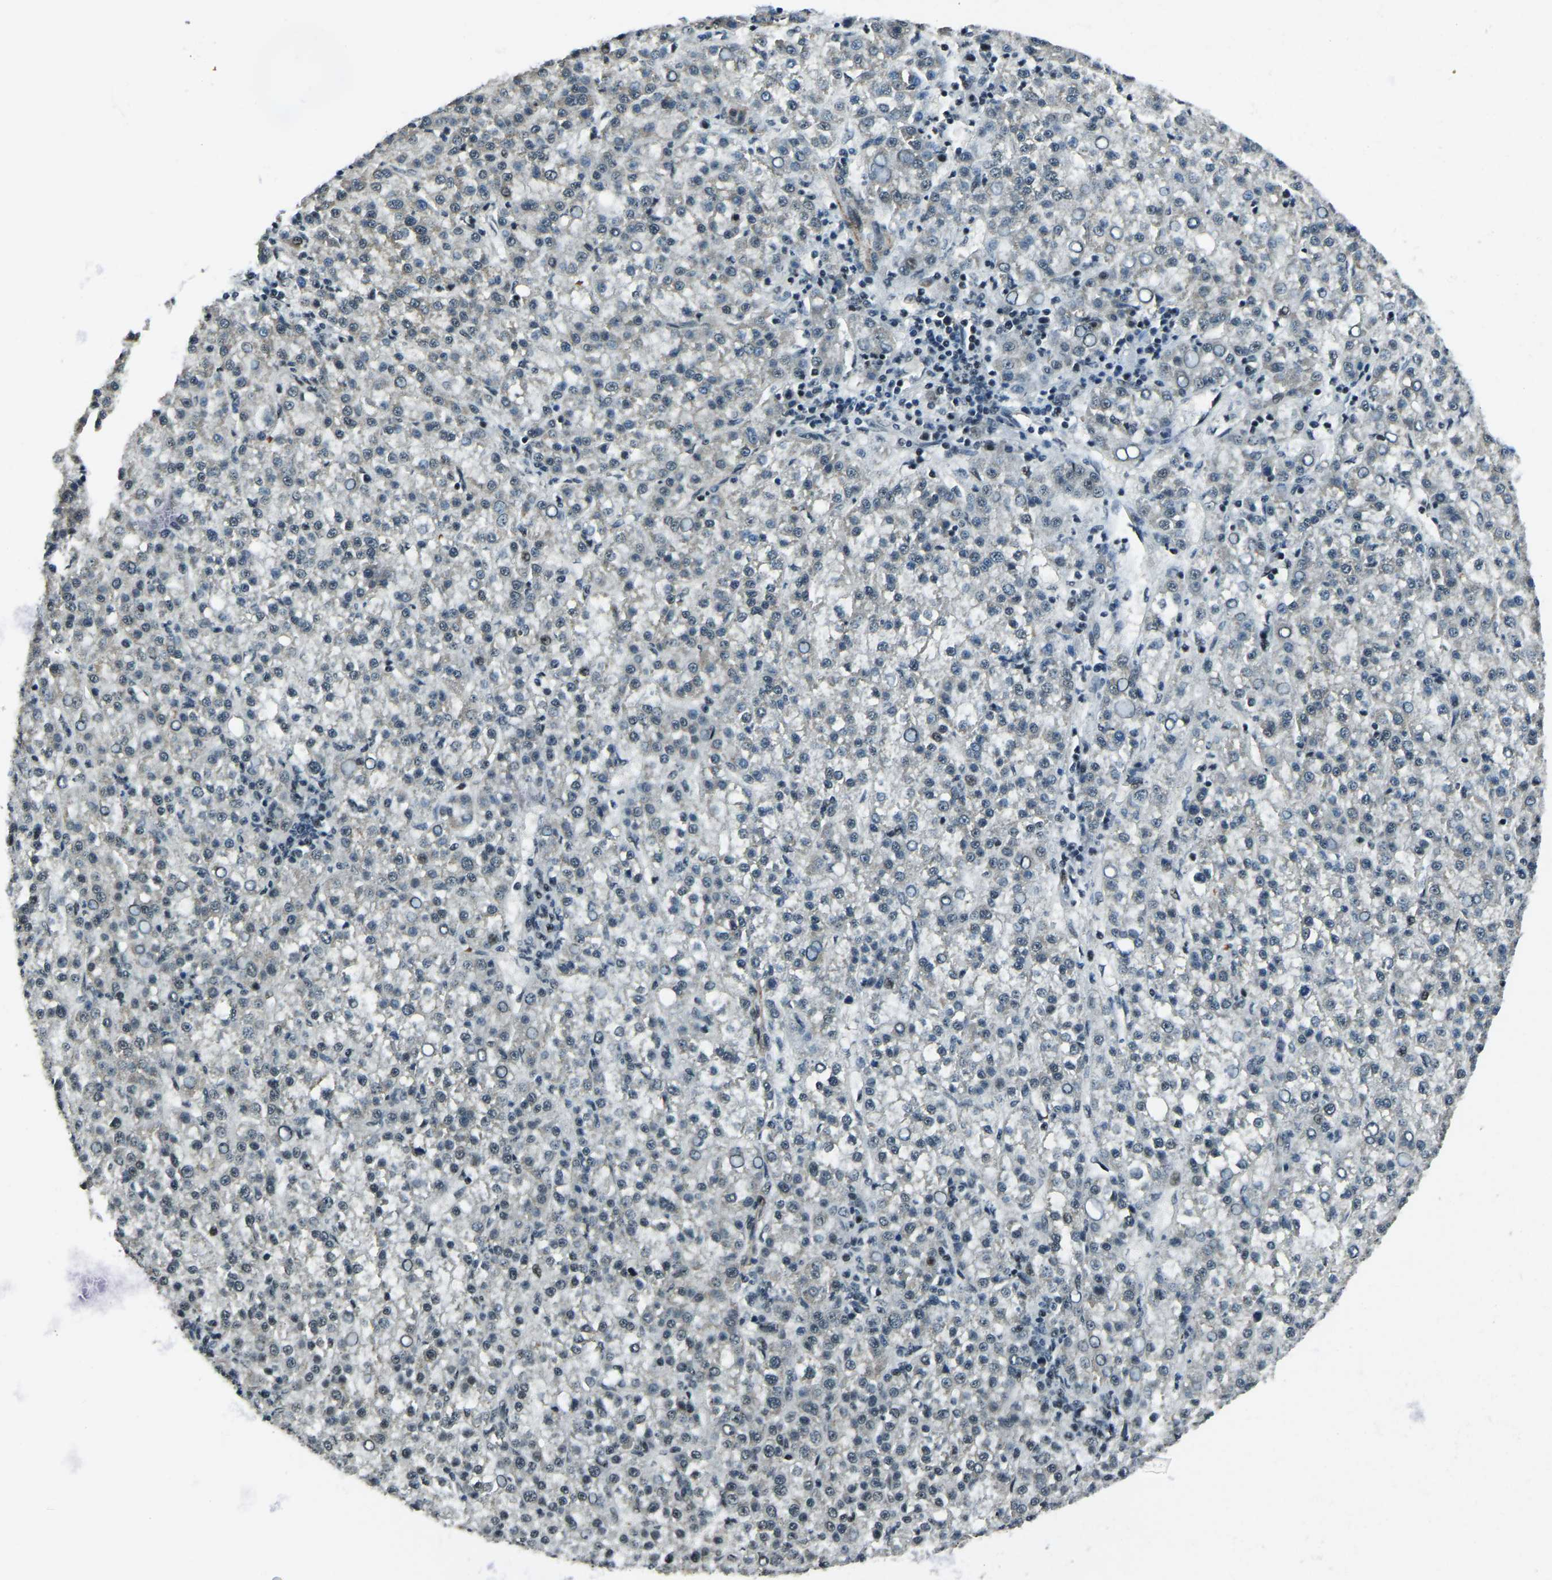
{"staining": {"intensity": "negative", "quantity": "none", "location": "none"}, "tissue": "liver cancer", "cell_type": "Tumor cells", "image_type": "cancer", "snomed": [{"axis": "morphology", "description": "Carcinoma, Hepatocellular, NOS"}, {"axis": "topography", "description": "Liver"}], "caption": "High magnification brightfield microscopy of liver hepatocellular carcinoma stained with DAB (brown) and counterstained with hematoxylin (blue): tumor cells show no significant positivity. Brightfield microscopy of immunohistochemistry stained with DAB (3,3'-diaminobenzidine) (brown) and hematoxylin (blue), captured at high magnification.", "gene": "PRCC", "patient": {"sex": "female", "age": 58}}